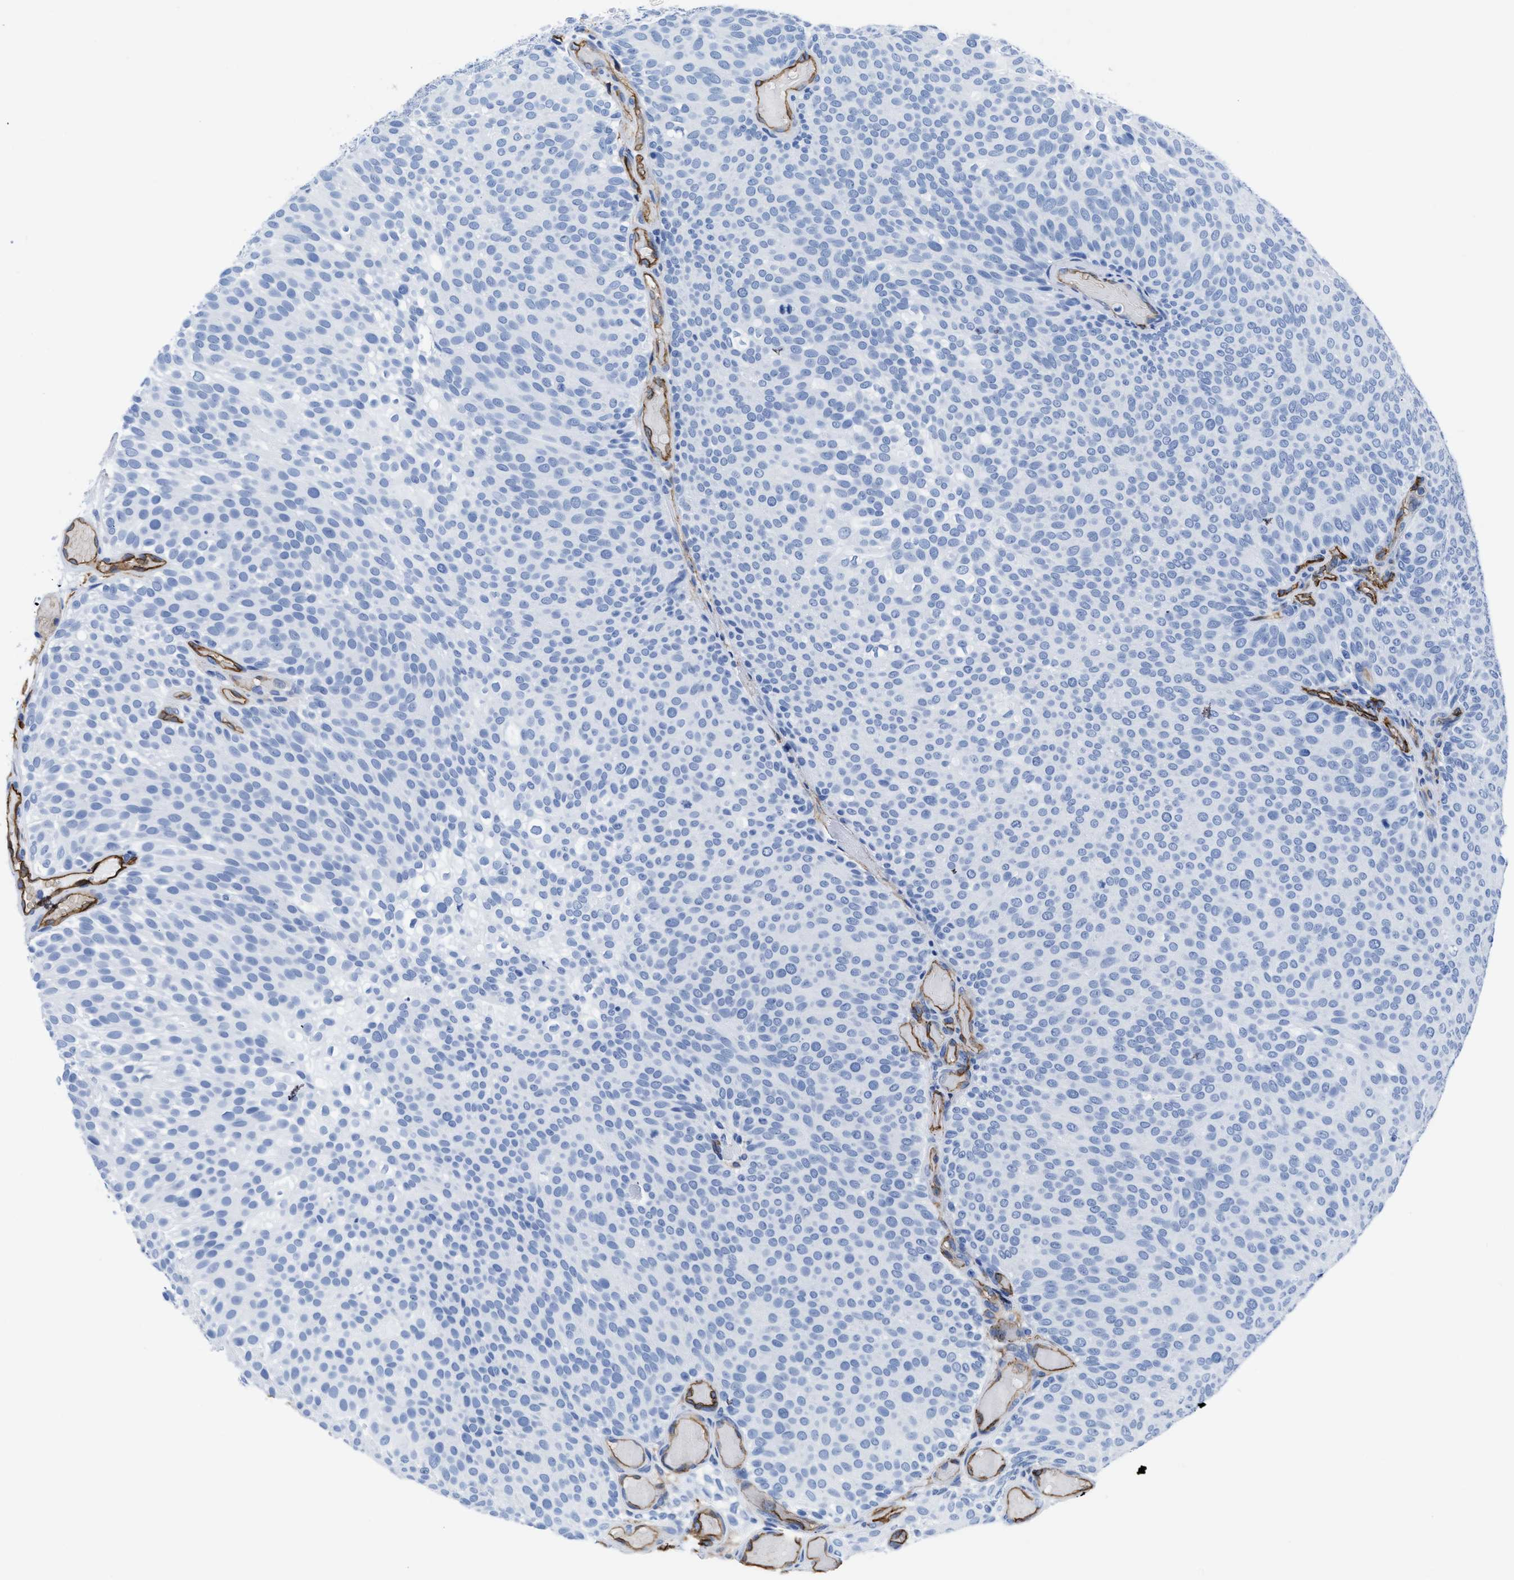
{"staining": {"intensity": "negative", "quantity": "none", "location": "none"}, "tissue": "urothelial cancer", "cell_type": "Tumor cells", "image_type": "cancer", "snomed": [{"axis": "morphology", "description": "Urothelial carcinoma, Low grade"}, {"axis": "topography", "description": "Urinary bladder"}], "caption": "A photomicrograph of human urothelial carcinoma (low-grade) is negative for staining in tumor cells. (DAB (3,3'-diaminobenzidine) IHC with hematoxylin counter stain).", "gene": "AQP1", "patient": {"sex": "male", "age": 78}}